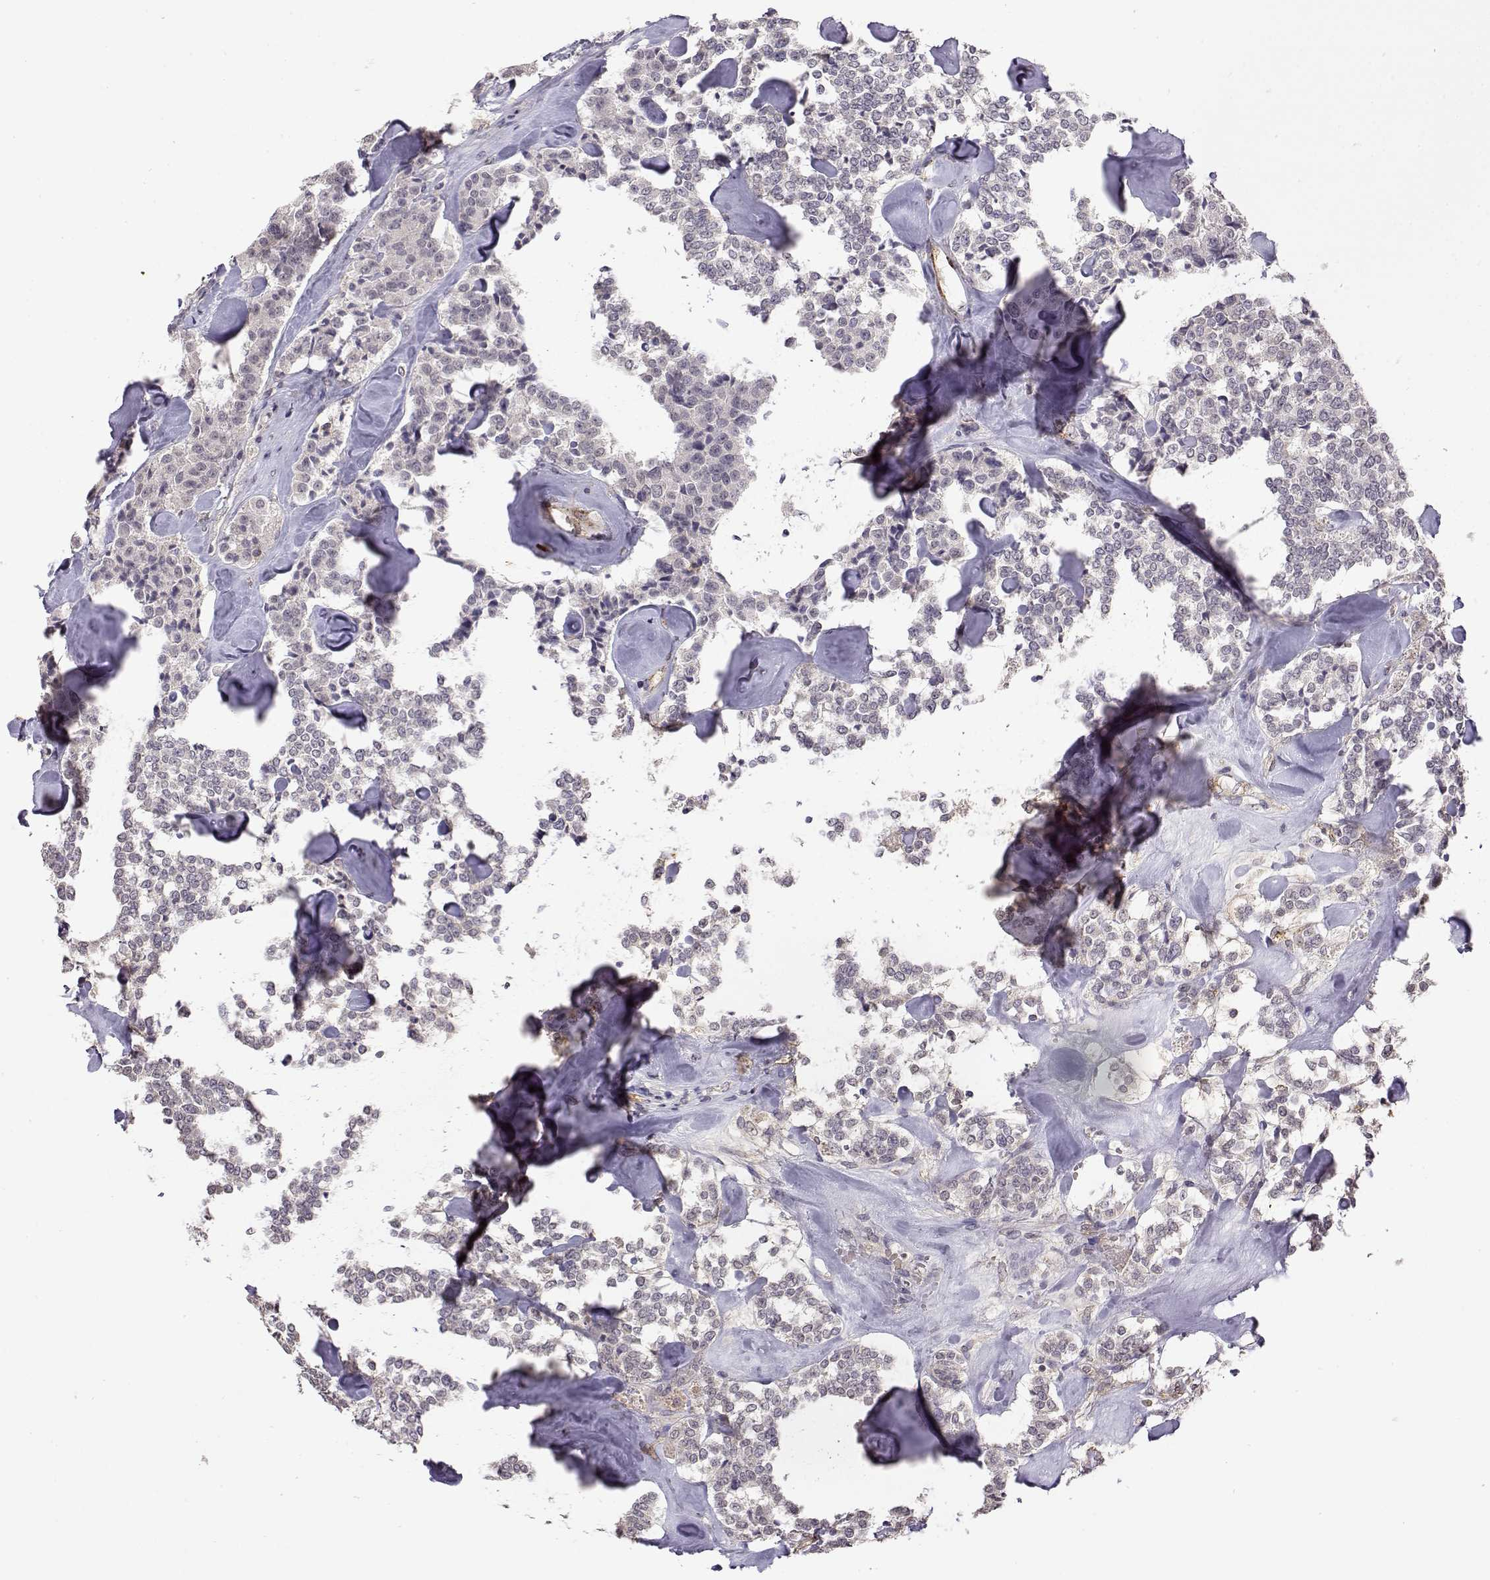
{"staining": {"intensity": "negative", "quantity": "none", "location": "none"}, "tissue": "carcinoid", "cell_type": "Tumor cells", "image_type": "cancer", "snomed": [{"axis": "morphology", "description": "Carcinoid, malignant, NOS"}, {"axis": "topography", "description": "Pancreas"}], "caption": "High power microscopy micrograph of an immunohistochemistry (IHC) histopathology image of malignant carcinoid, revealing no significant positivity in tumor cells. (DAB IHC visualized using brightfield microscopy, high magnification).", "gene": "IFITM1", "patient": {"sex": "male", "age": 41}}